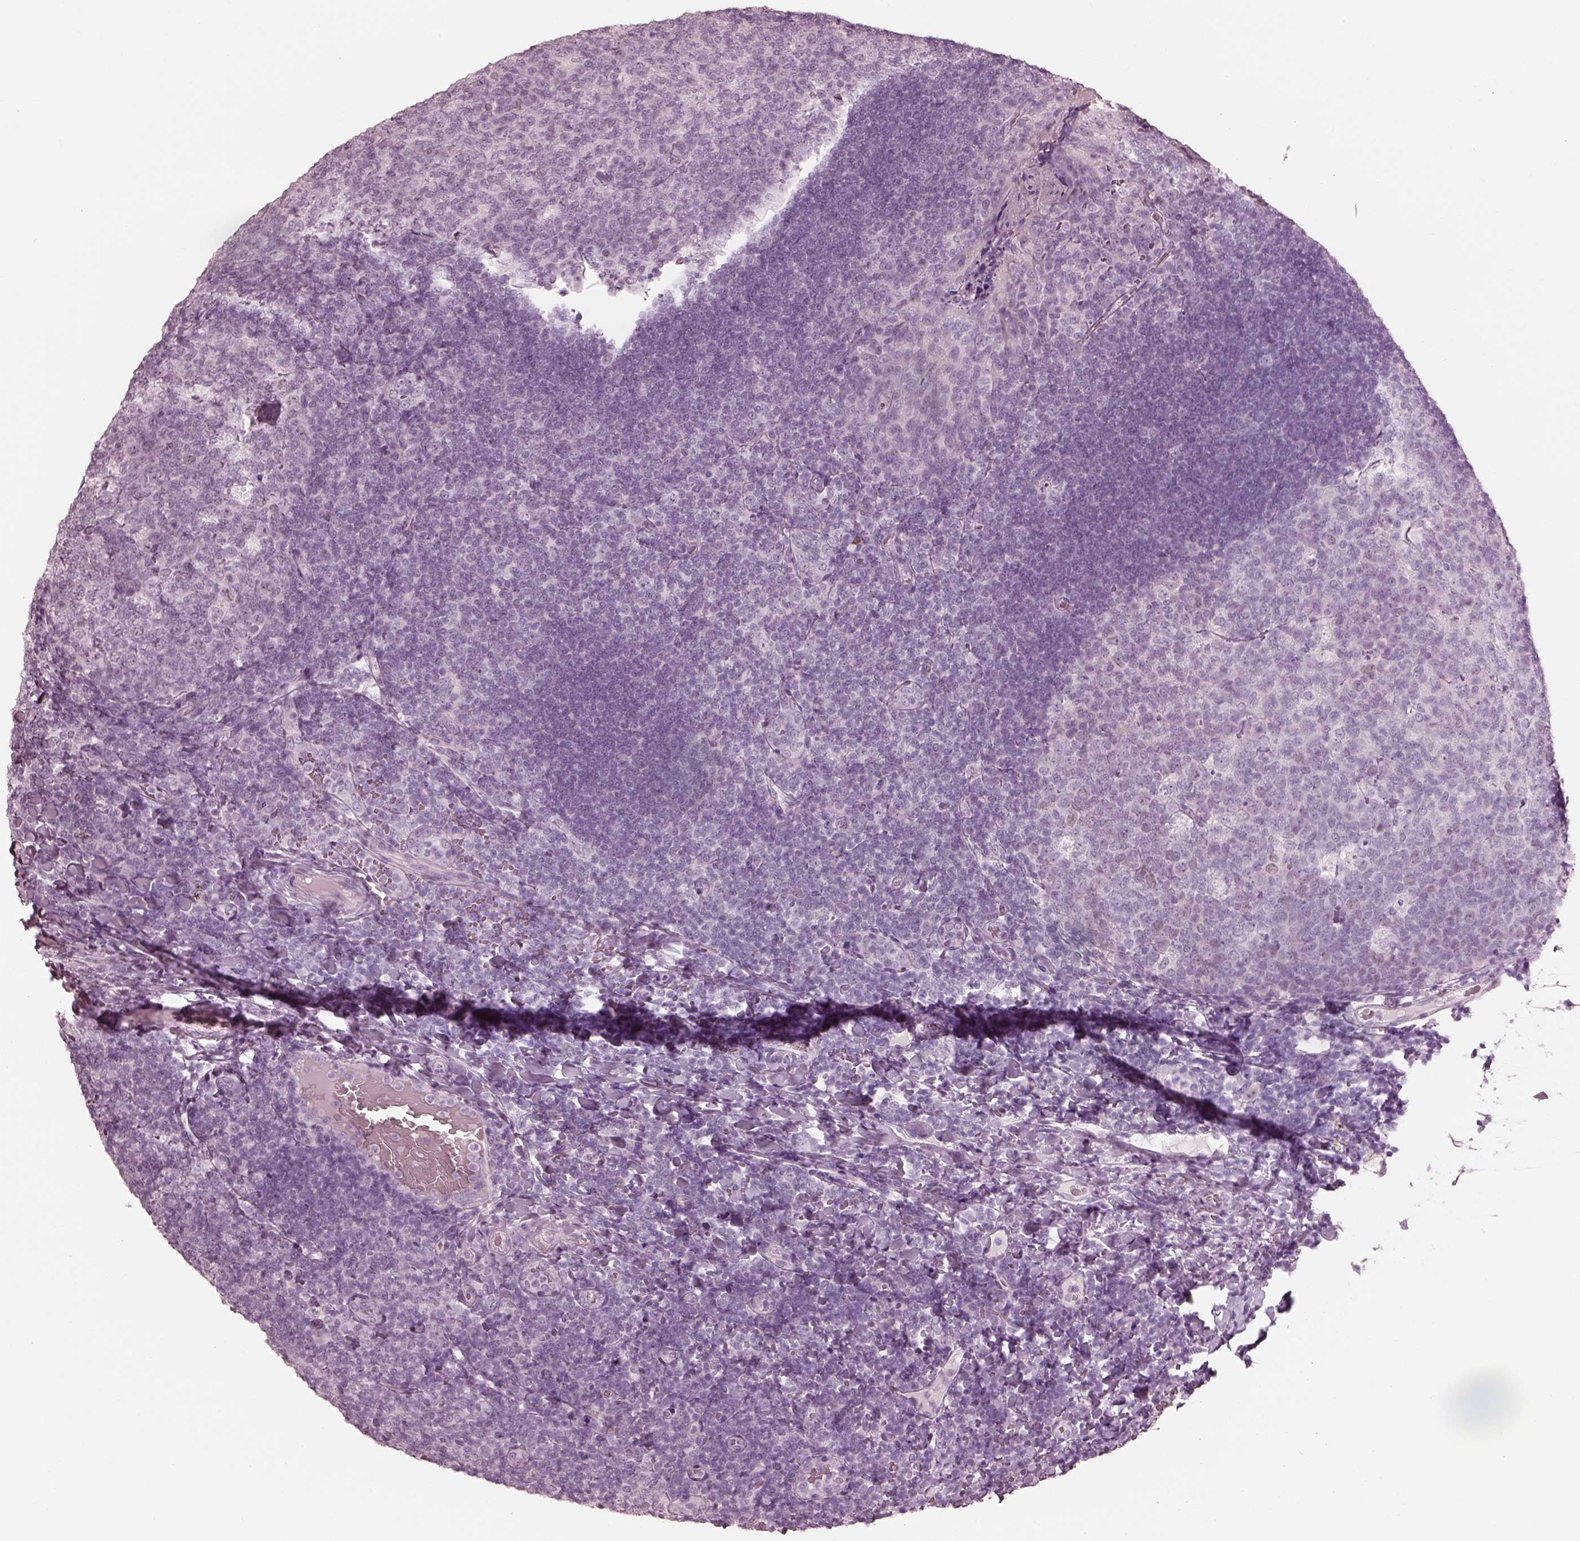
{"staining": {"intensity": "negative", "quantity": "none", "location": "none"}, "tissue": "tonsil", "cell_type": "Germinal center cells", "image_type": "normal", "snomed": [{"axis": "morphology", "description": "Normal tissue, NOS"}, {"axis": "topography", "description": "Tonsil"}], "caption": "A micrograph of human tonsil is negative for staining in germinal center cells. The staining was performed using DAB (3,3'-diaminobenzidine) to visualize the protein expression in brown, while the nuclei were stained in blue with hematoxylin (Magnification: 20x).", "gene": "KRTAP24", "patient": {"sex": "male", "age": 17}}